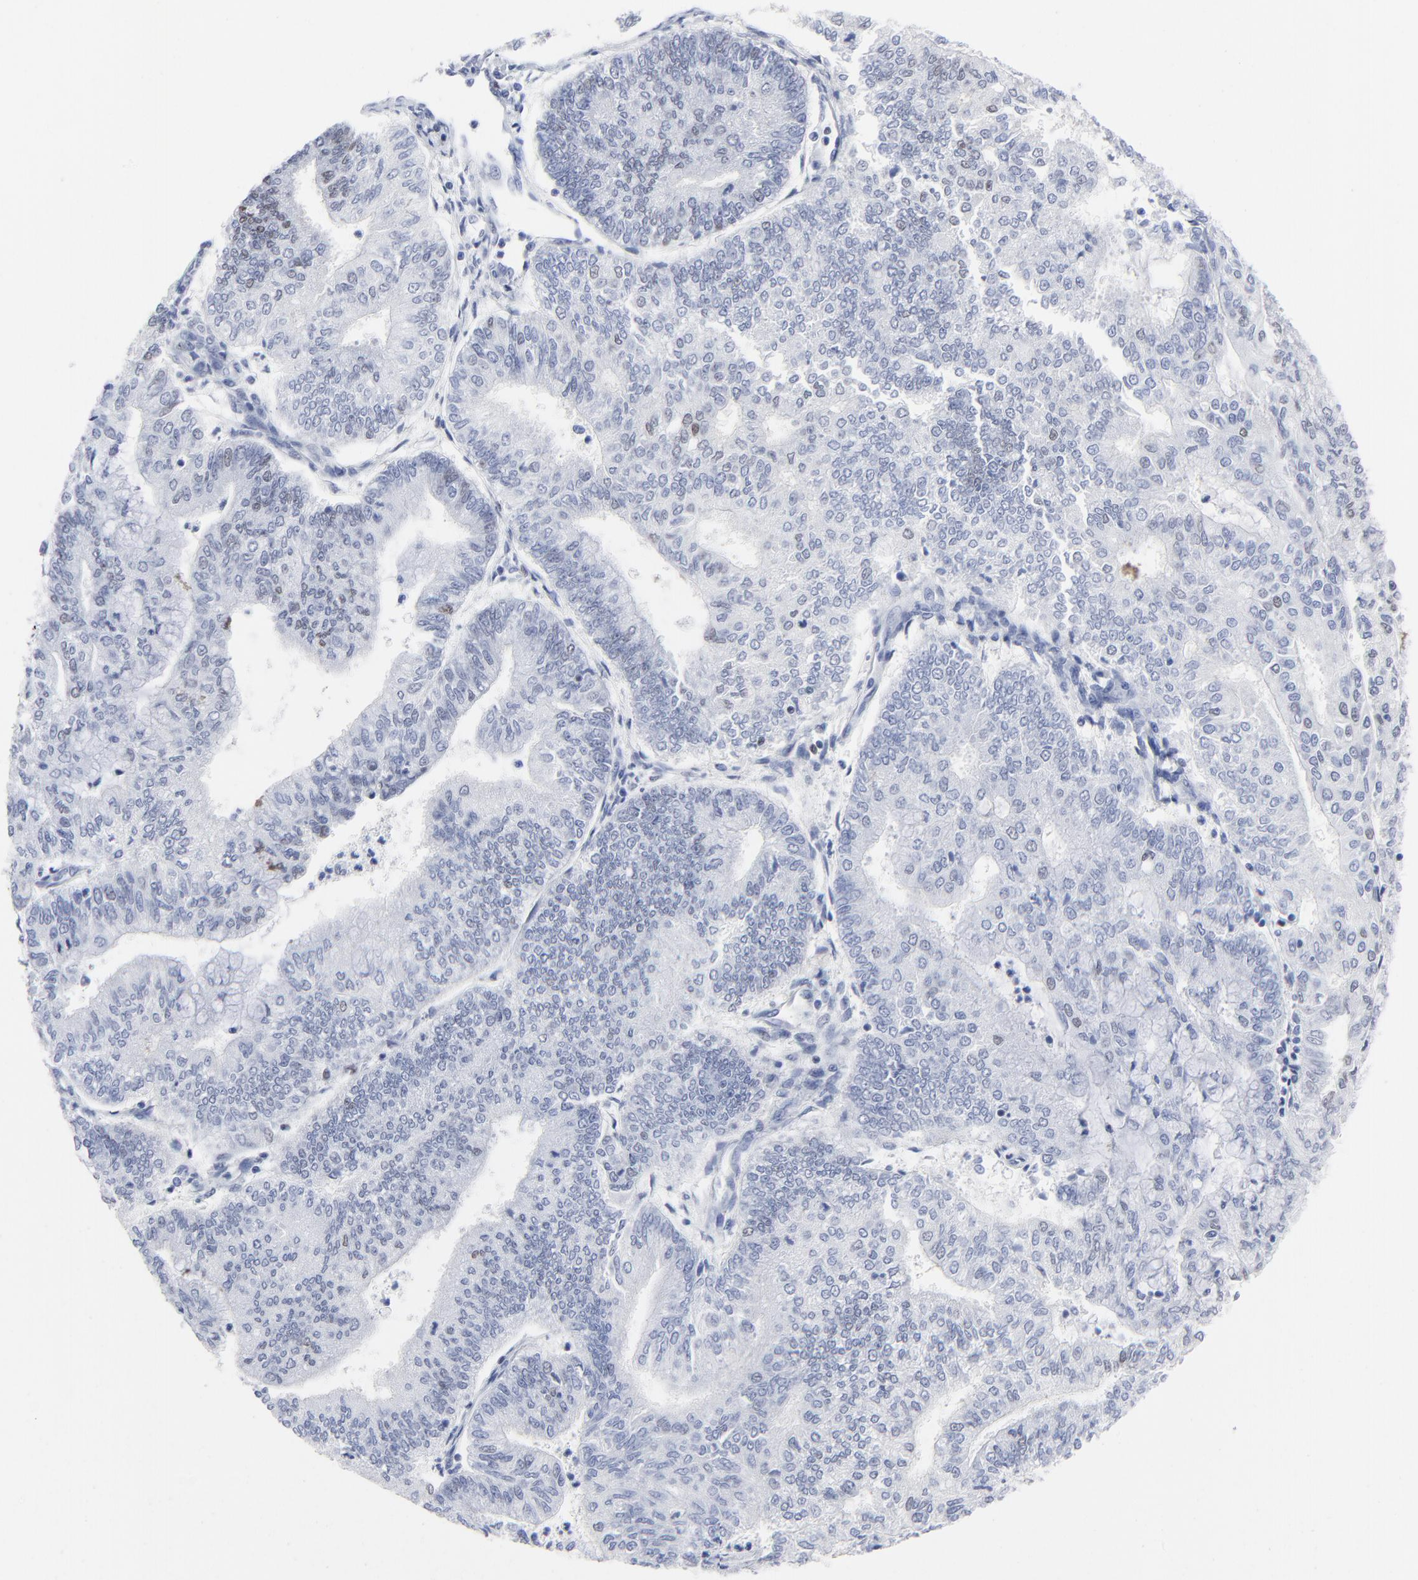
{"staining": {"intensity": "weak", "quantity": "<25%", "location": "nuclear"}, "tissue": "endometrial cancer", "cell_type": "Tumor cells", "image_type": "cancer", "snomed": [{"axis": "morphology", "description": "Adenocarcinoma, NOS"}, {"axis": "topography", "description": "Endometrium"}], "caption": "An image of human adenocarcinoma (endometrial) is negative for staining in tumor cells.", "gene": "JUN", "patient": {"sex": "female", "age": 59}}